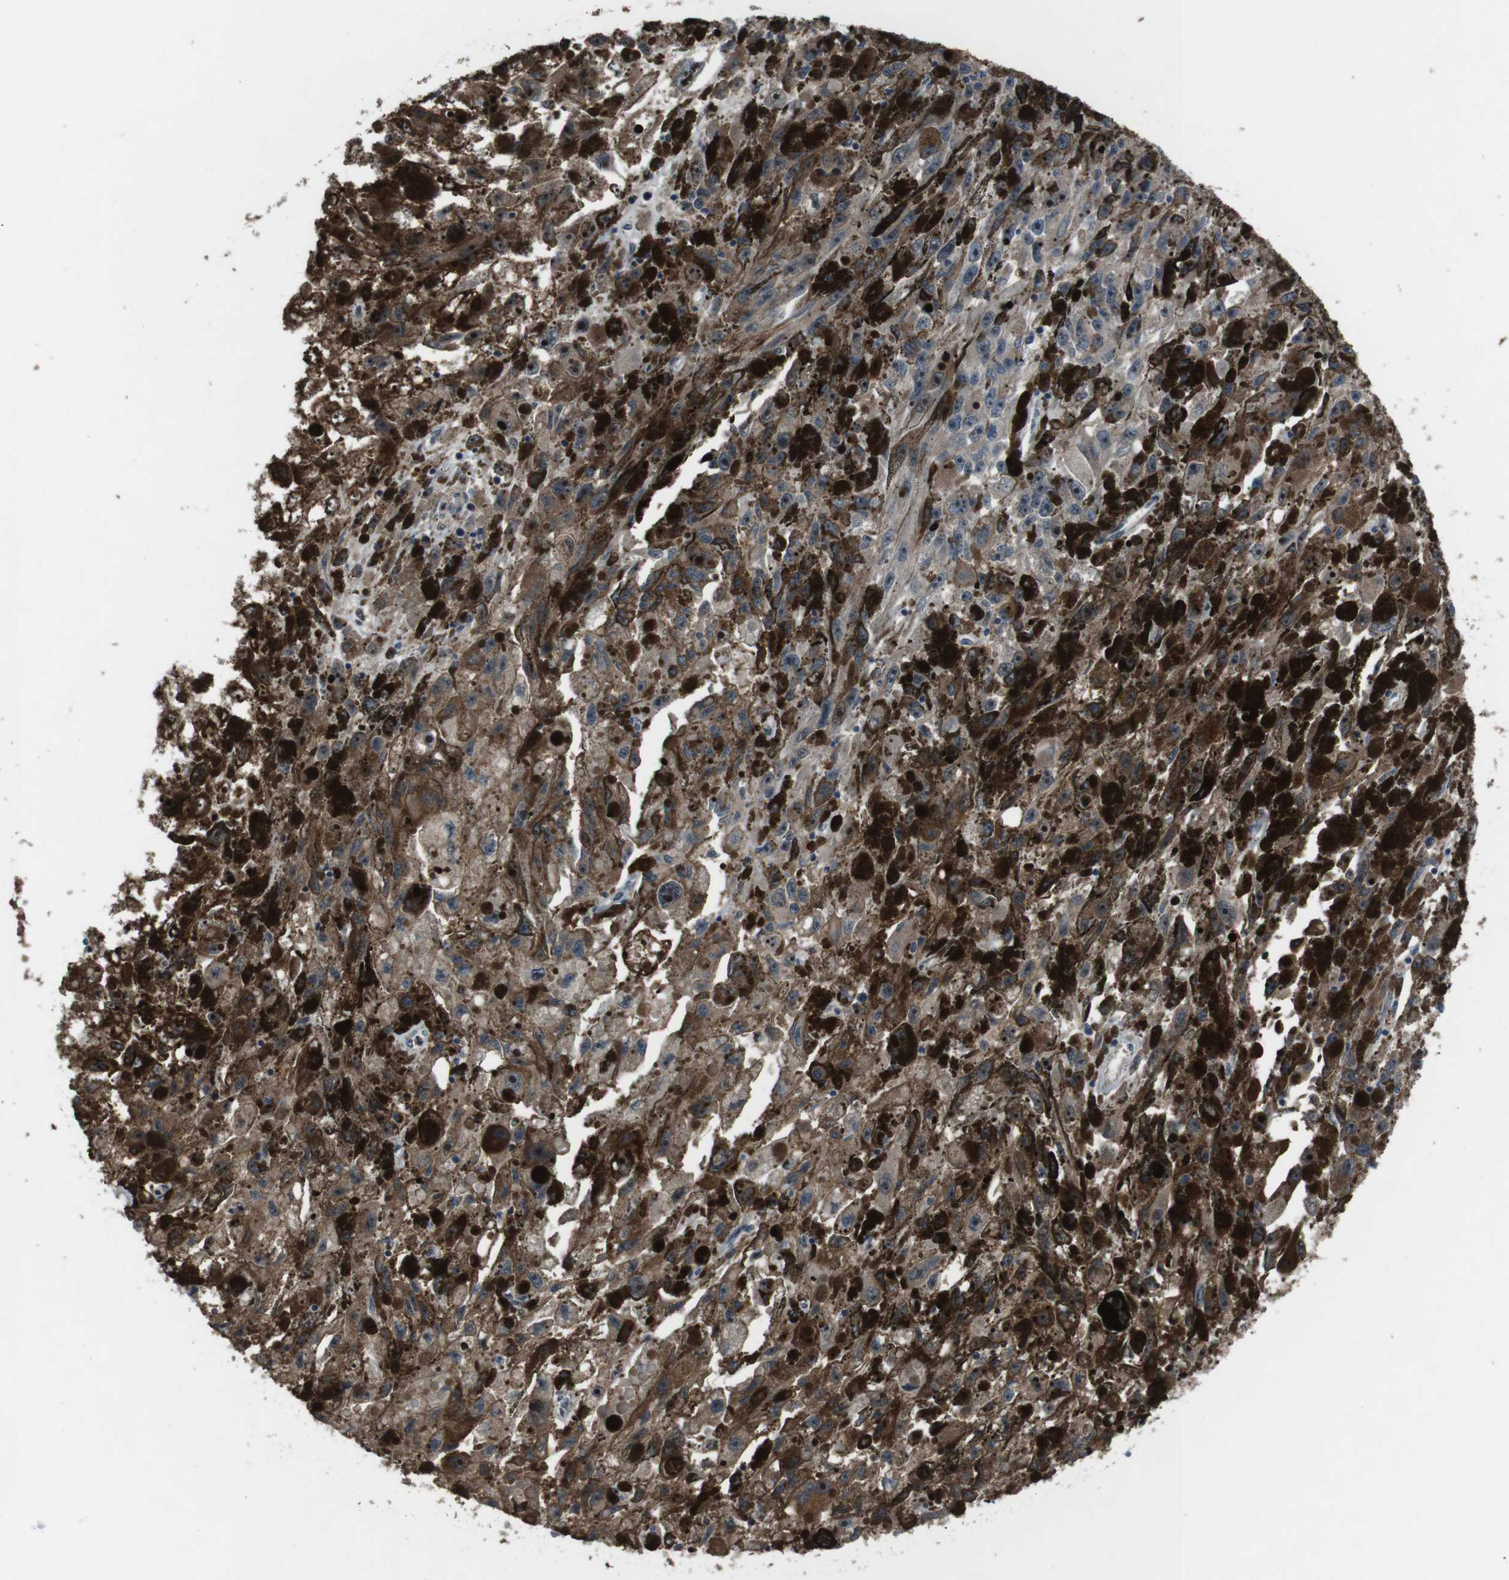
{"staining": {"intensity": "moderate", "quantity": ">75%", "location": "cytoplasmic/membranous"}, "tissue": "melanoma", "cell_type": "Tumor cells", "image_type": "cancer", "snomed": [{"axis": "morphology", "description": "Malignant melanoma, NOS"}, {"axis": "topography", "description": "Skin"}], "caption": "High-magnification brightfield microscopy of malignant melanoma stained with DAB (brown) and counterstained with hematoxylin (blue). tumor cells exhibit moderate cytoplasmic/membranous positivity is present in approximately>75% of cells.", "gene": "GDF10", "patient": {"sex": "female", "age": 104}}